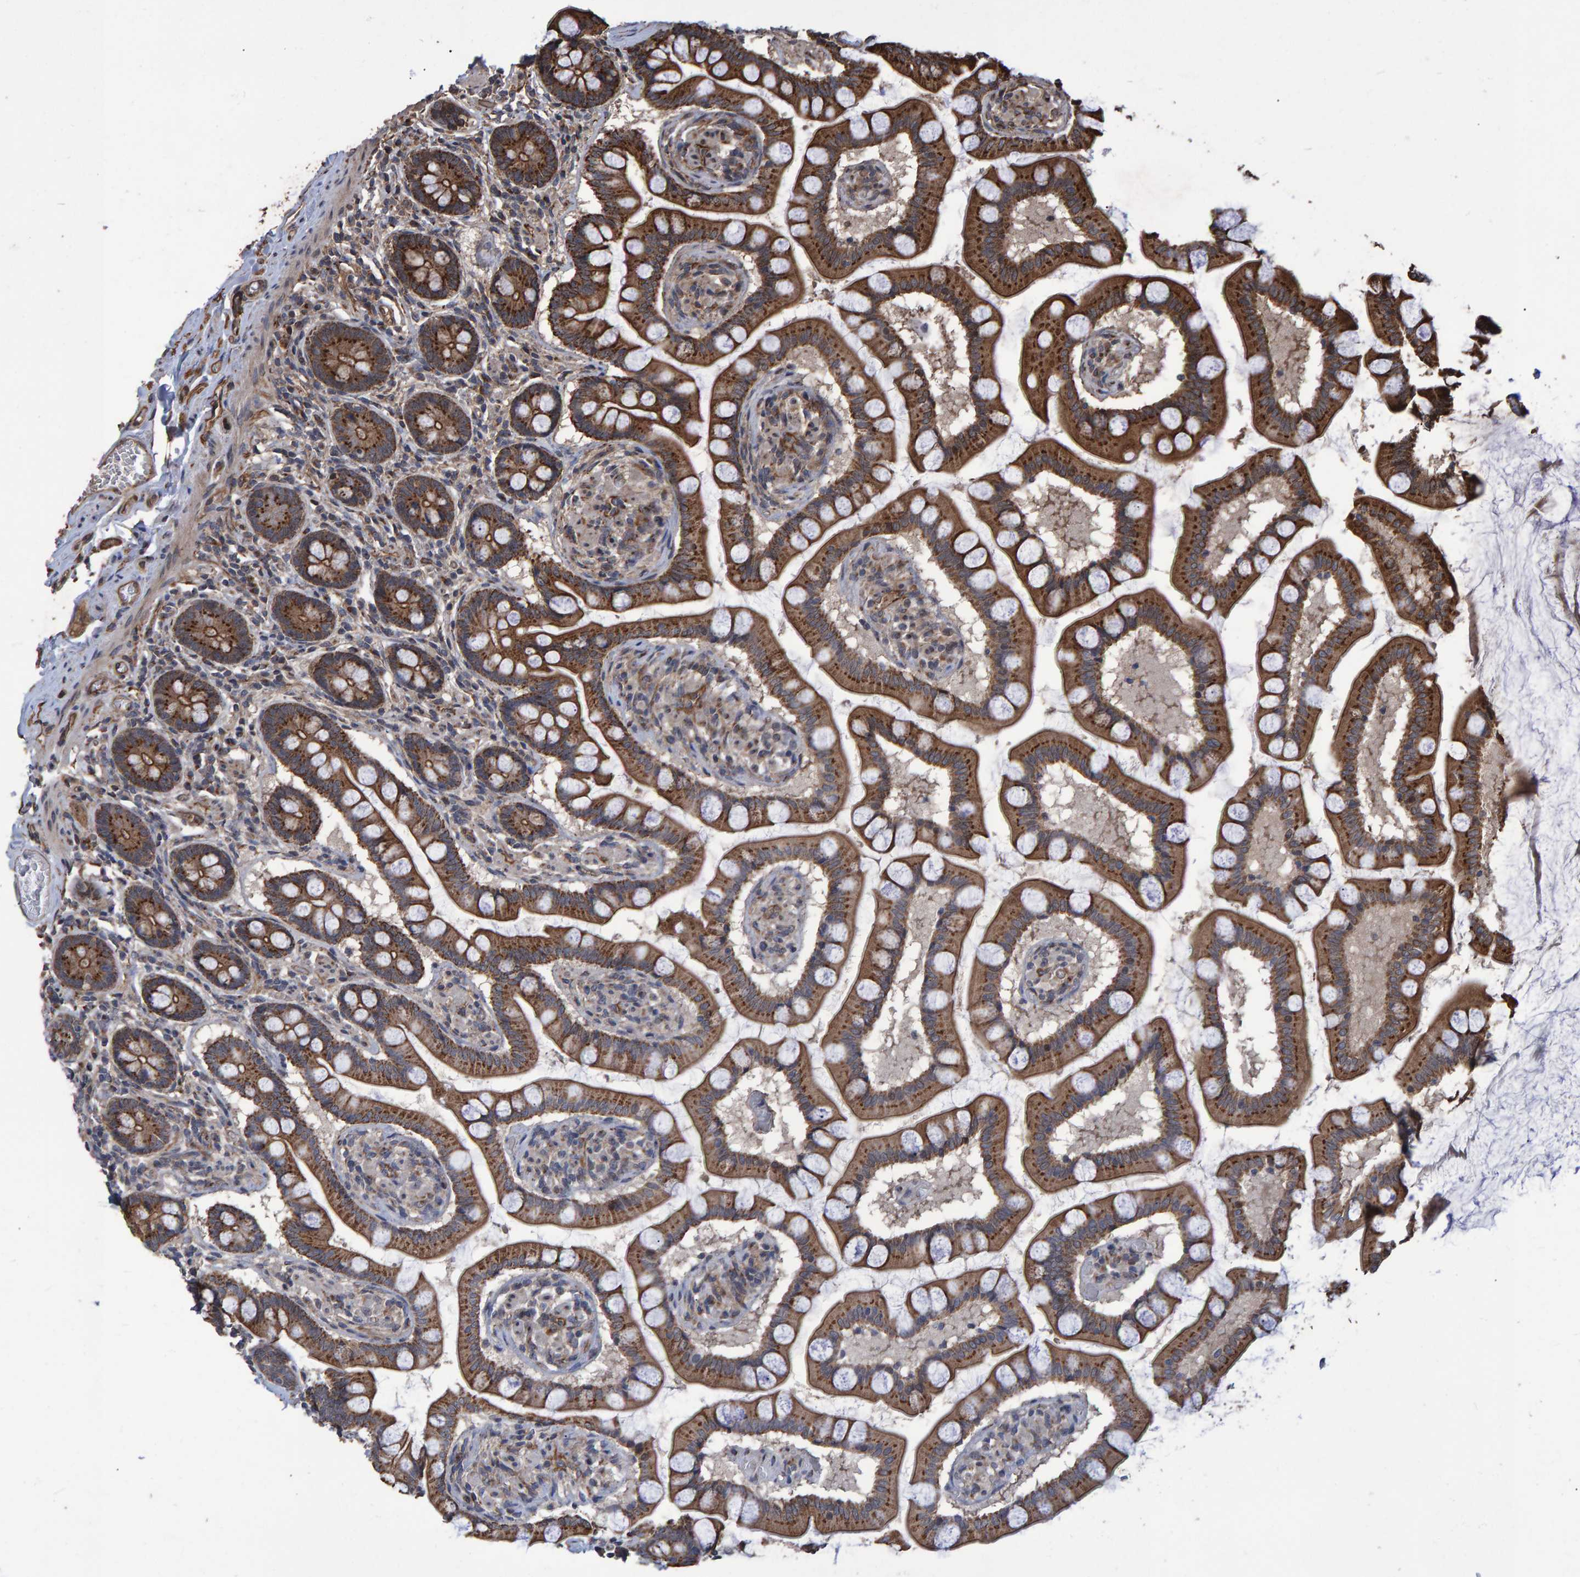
{"staining": {"intensity": "strong", "quantity": ">75%", "location": "cytoplasmic/membranous"}, "tissue": "small intestine", "cell_type": "Glandular cells", "image_type": "normal", "snomed": [{"axis": "morphology", "description": "Normal tissue, NOS"}, {"axis": "topography", "description": "Small intestine"}], "caption": "A brown stain labels strong cytoplasmic/membranous expression of a protein in glandular cells of benign human small intestine.", "gene": "TRIM68", "patient": {"sex": "male", "age": 41}}